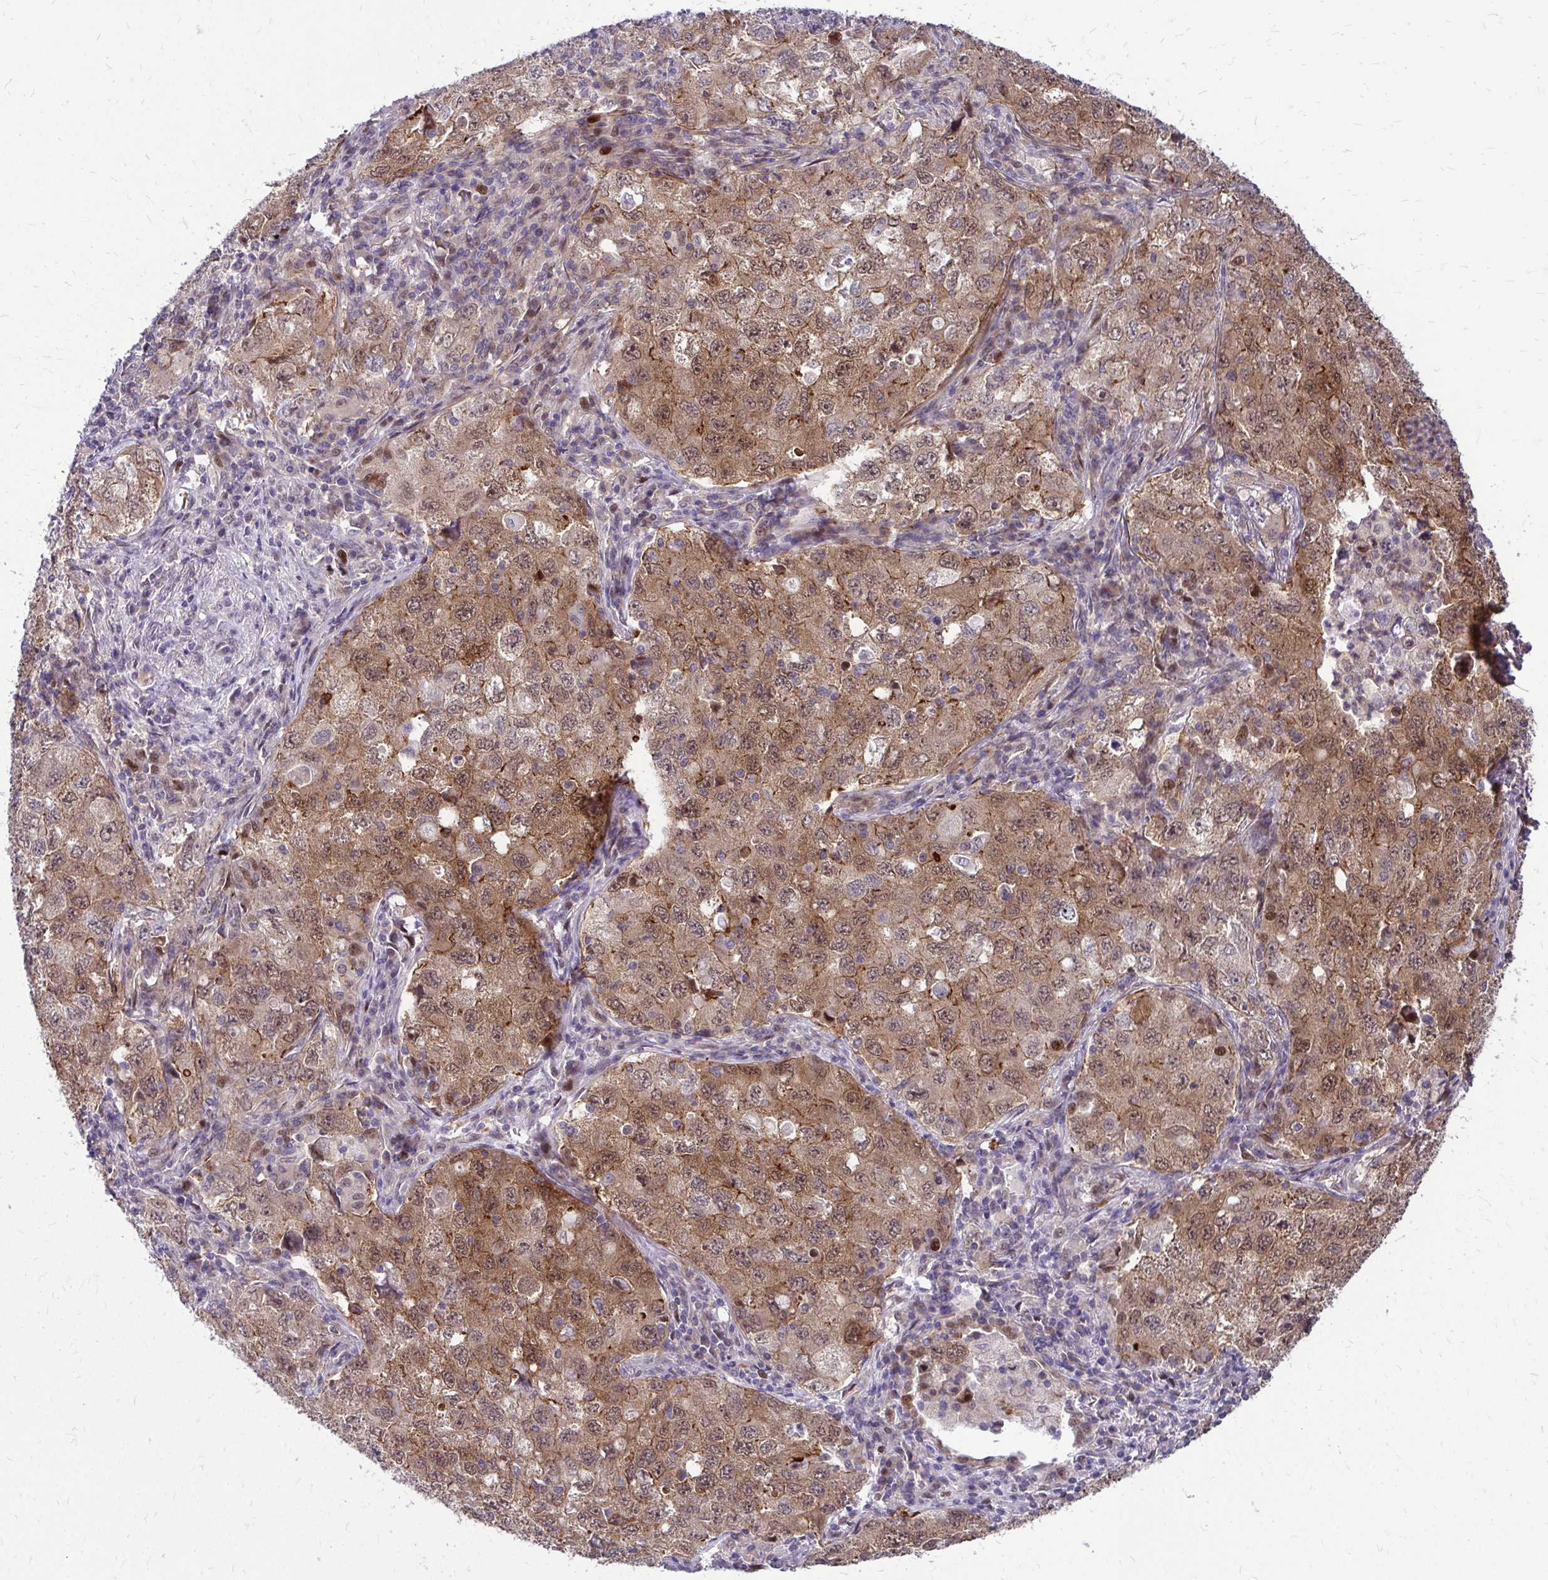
{"staining": {"intensity": "moderate", "quantity": ">75%", "location": "cytoplasmic/membranous,nuclear"}, "tissue": "lung cancer", "cell_type": "Tumor cells", "image_type": "cancer", "snomed": [{"axis": "morphology", "description": "Adenocarcinoma, NOS"}, {"axis": "topography", "description": "Lung"}], "caption": "Adenocarcinoma (lung) stained with a brown dye reveals moderate cytoplasmic/membranous and nuclear positive expression in approximately >75% of tumor cells.", "gene": "TRIP6", "patient": {"sex": "female", "age": 57}}